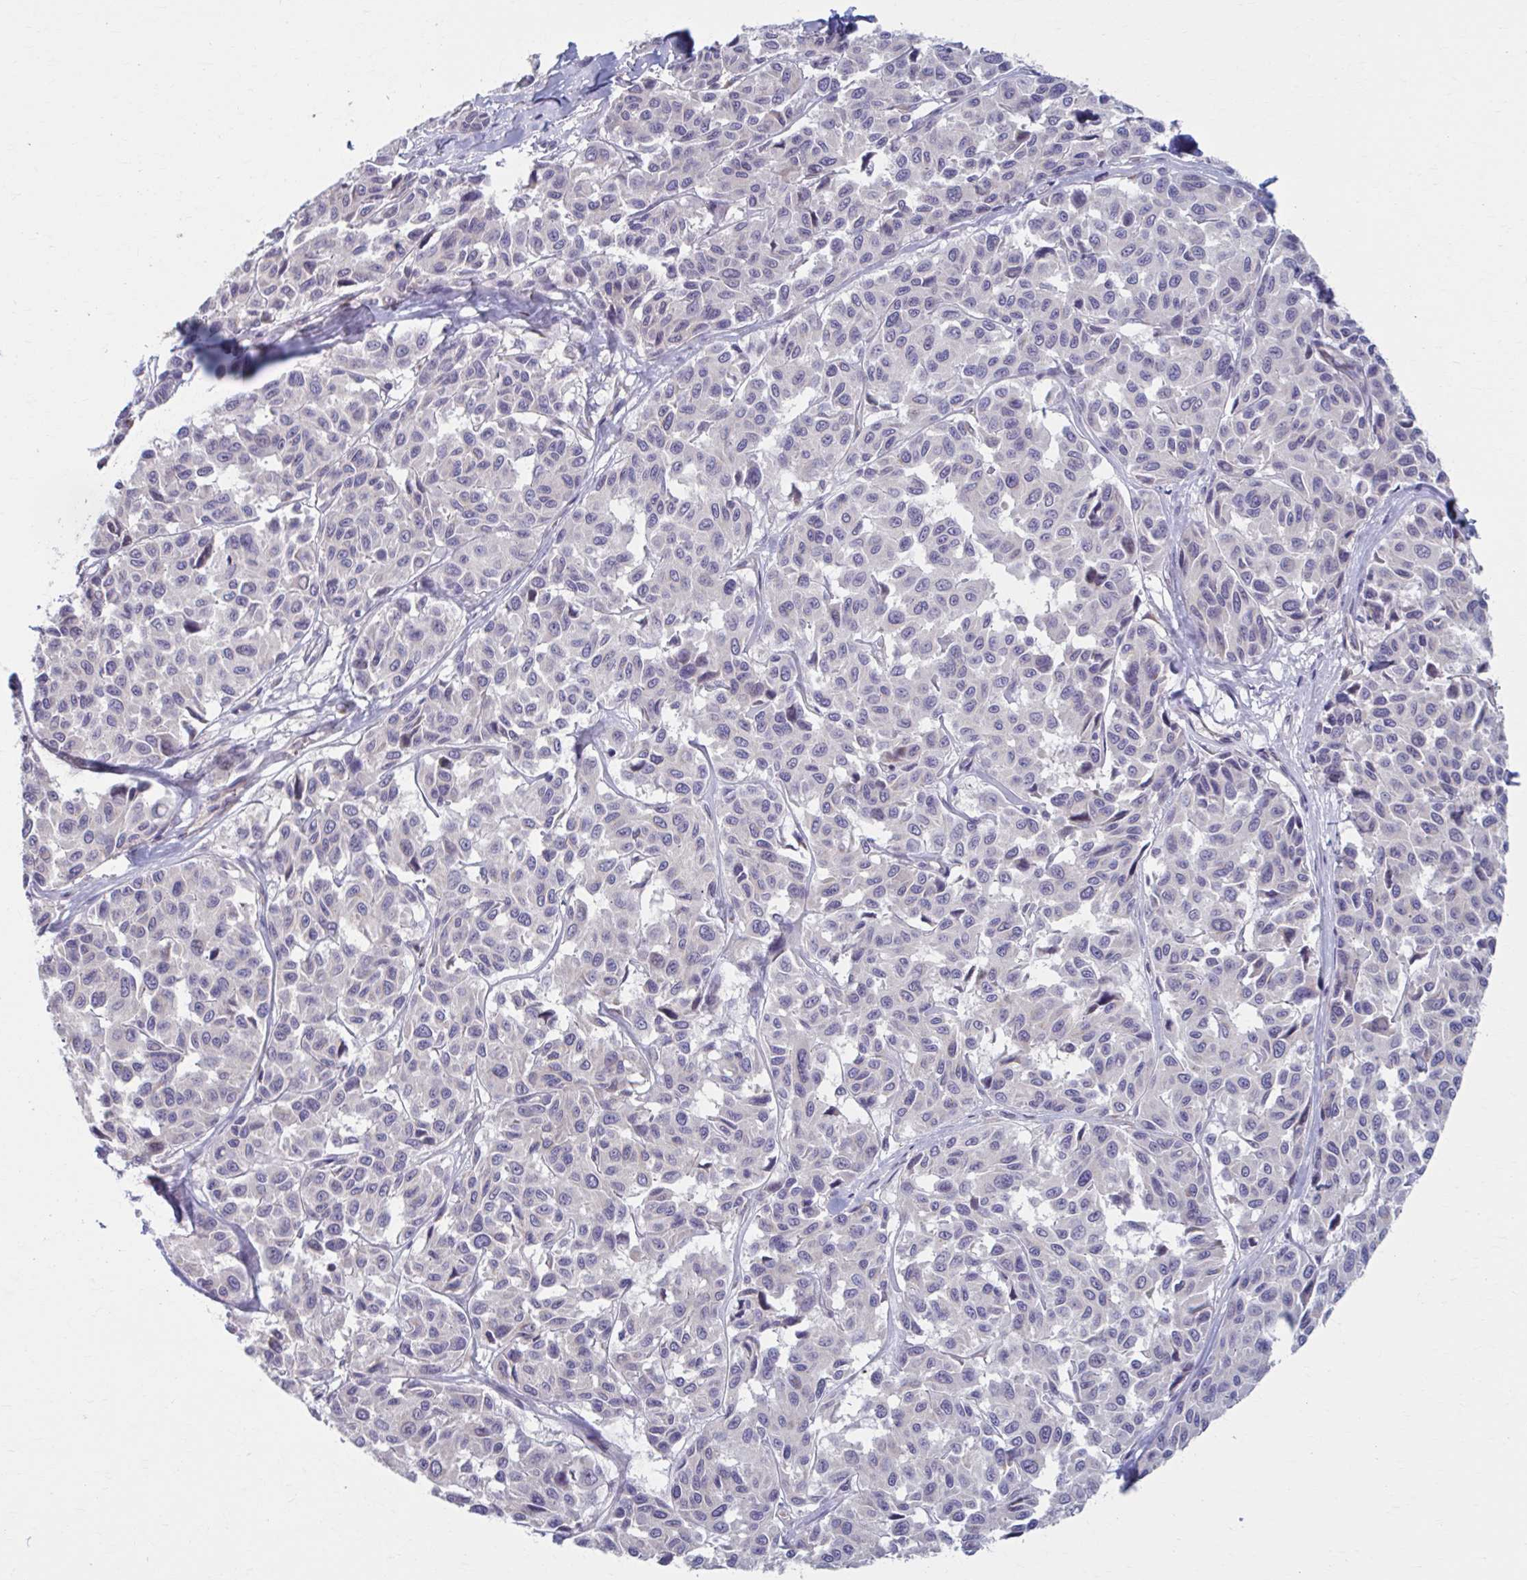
{"staining": {"intensity": "weak", "quantity": "<25%", "location": "nuclear"}, "tissue": "melanoma", "cell_type": "Tumor cells", "image_type": "cancer", "snomed": [{"axis": "morphology", "description": "Malignant melanoma, NOS"}, {"axis": "topography", "description": "Skin"}], "caption": "The micrograph demonstrates no significant positivity in tumor cells of malignant melanoma. The staining was performed using DAB to visualize the protein expression in brown, while the nuclei were stained in blue with hematoxylin (Magnification: 20x).", "gene": "CHST3", "patient": {"sex": "female", "age": 66}}